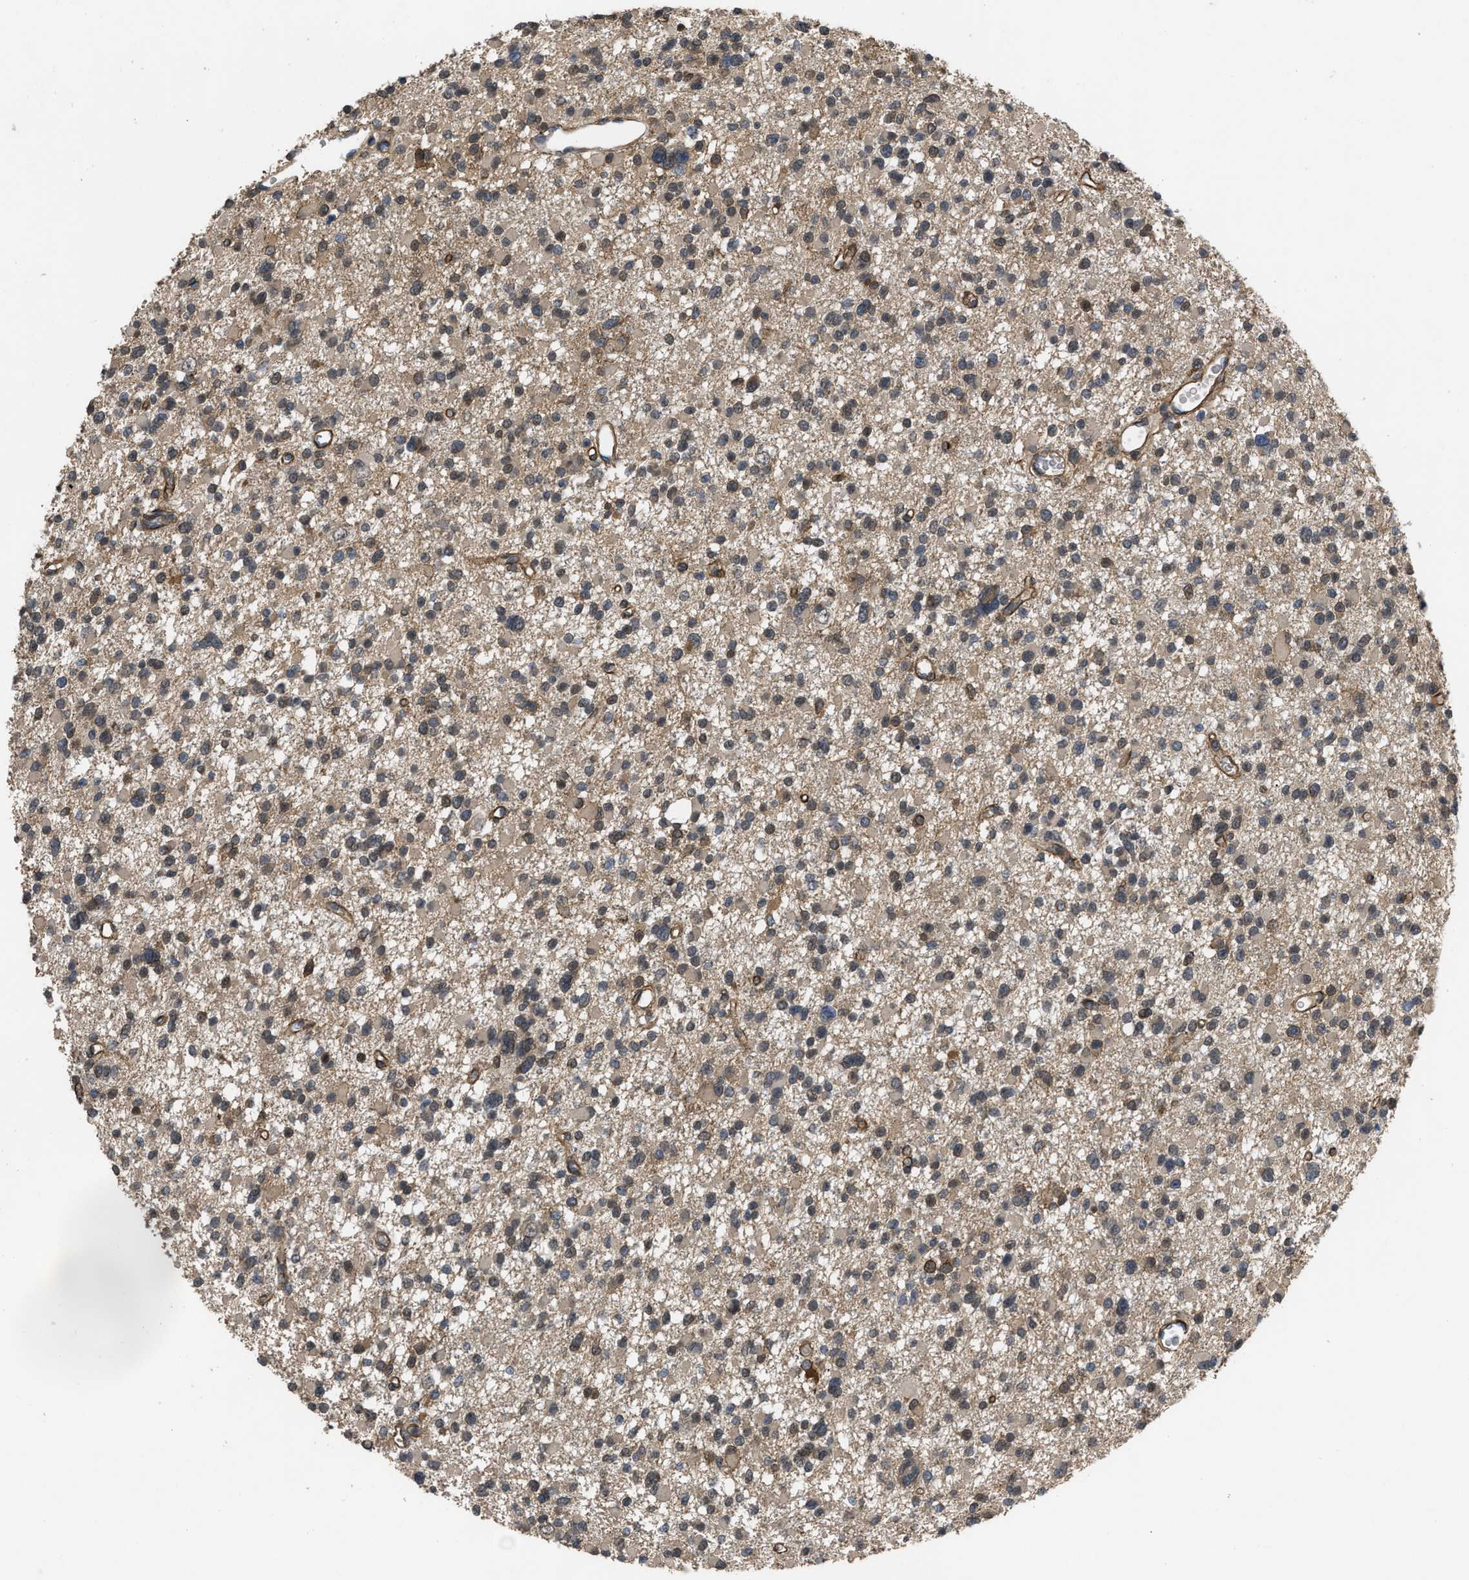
{"staining": {"intensity": "moderate", "quantity": ">75%", "location": "cytoplasmic/membranous"}, "tissue": "glioma", "cell_type": "Tumor cells", "image_type": "cancer", "snomed": [{"axis": "morphology", "description": "Glioma, malignant, Low grade"}, {"axis": "topography", "description": "Brain"}], "caption": "This photomicrograph displays glioma stained with immunohistochemistry (IHC) to label a protein in brown. The cytoplasmic/membranous of tumor cells show moderate positivity for the protein. Nuclei are counter-stained blue.", "gene": "UTRN", "patient": {"sex": "female", "age": 22}}